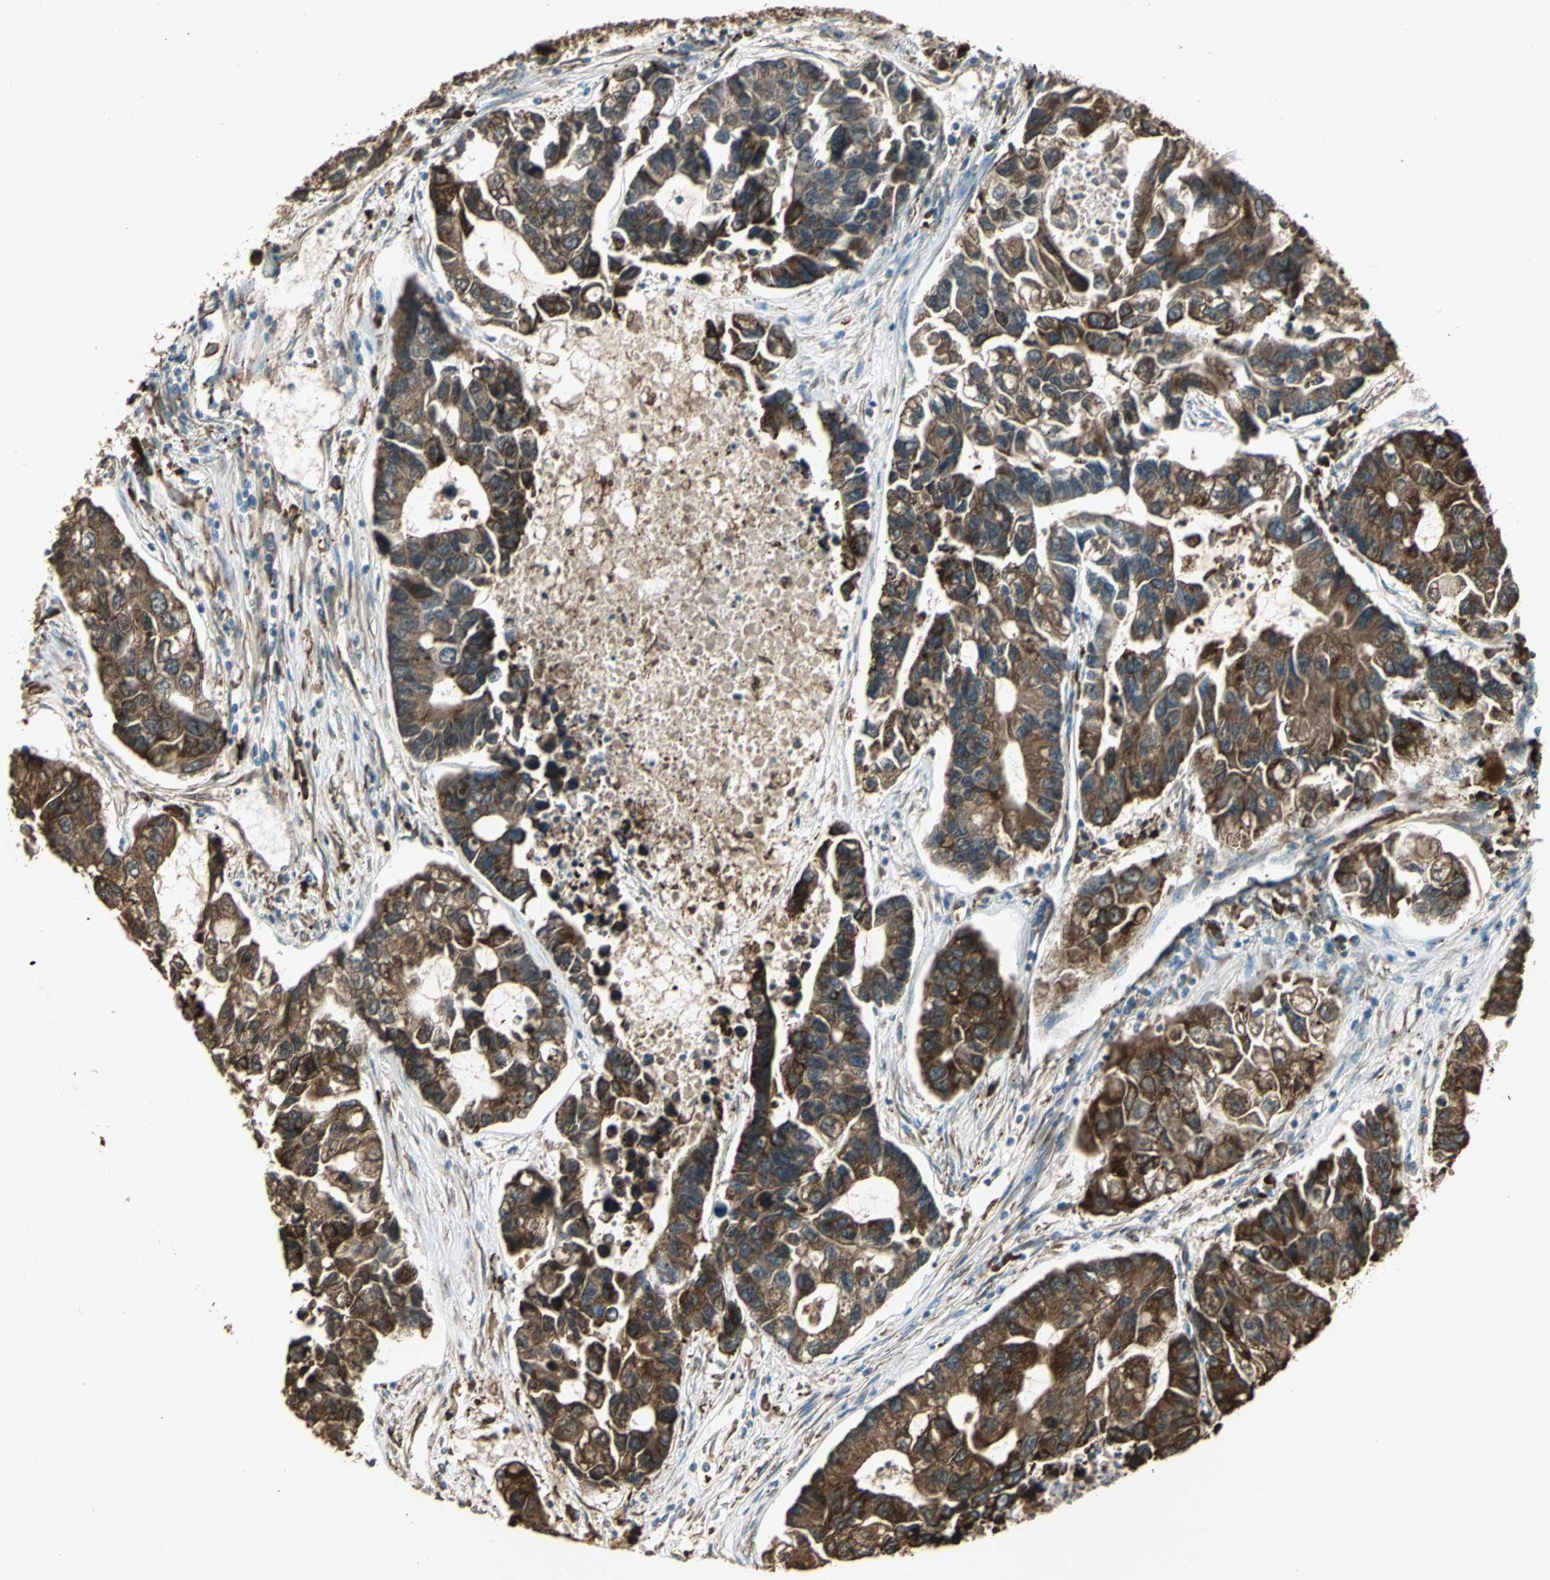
{"staining": {"intensity": "strong", "quantity": ">75%", "location": "cytoplasmic/membranous"}, "tissue": "lung cancer", "cell_type": "Tumor cells", "image_type": "cancer", "snomed": [{"axis": "morphology", "description": "Adenocarcinoma, NOS"}, {"axis": "topography", "description": "Lung"}], "caption": "Protein staining of lung cancer tissue reveals strong cytoplasmic/membranous positivity in approximately >75% of tumor cells.", "gene": "PDIA4", "patient": {"sex": "female", "age": 51}}